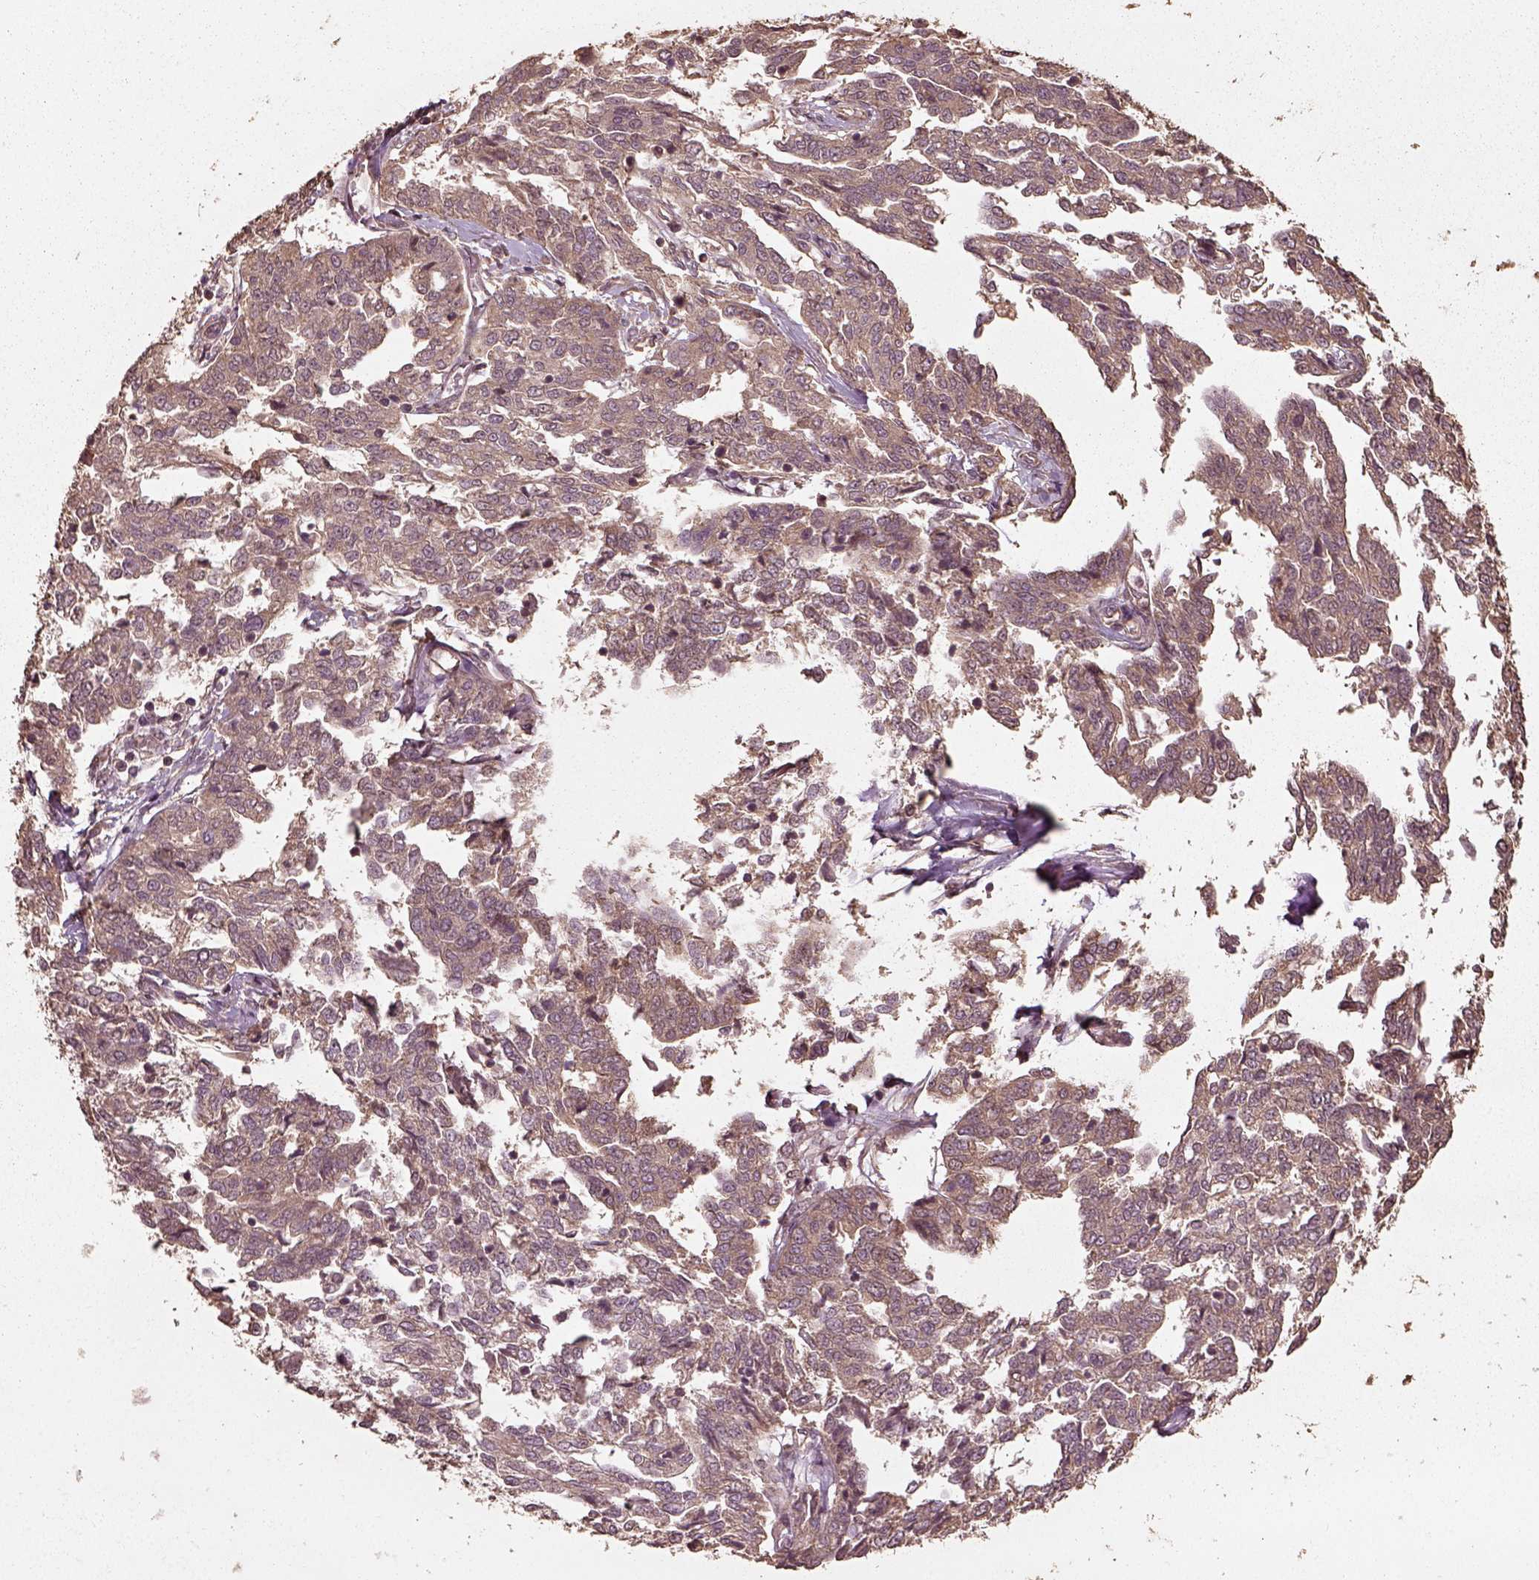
{"staining": {"intensity": "weak", "quantity": ">75%", "location": "cytoplasmic/membranous"}, "tissue": "ovarian cancer", "cell_type": "Tumor cells", "image_type": "cancer", "snomed": [{"axis": "morphology", "description": "Cystadenocarcinoma, serous, NOS"}, {"axis": "topography", "description": "Ovary"}], "caption": "Protein staining by immunohistochemistry (IHC) shows weak cytoplasmic/membranous staining in approximately >75% of tumor cells in serous cystadenocarcinoma (ovarian). The staining was performed using DAB (3,3'-diaminobenzidine) to visualize the protein expression in brown, while the nuclei were stained in blue with hematoxylin (Magnification: 20x).", "gene": "ERV3-1", "patient": {"sex": "female", "age": 67}}